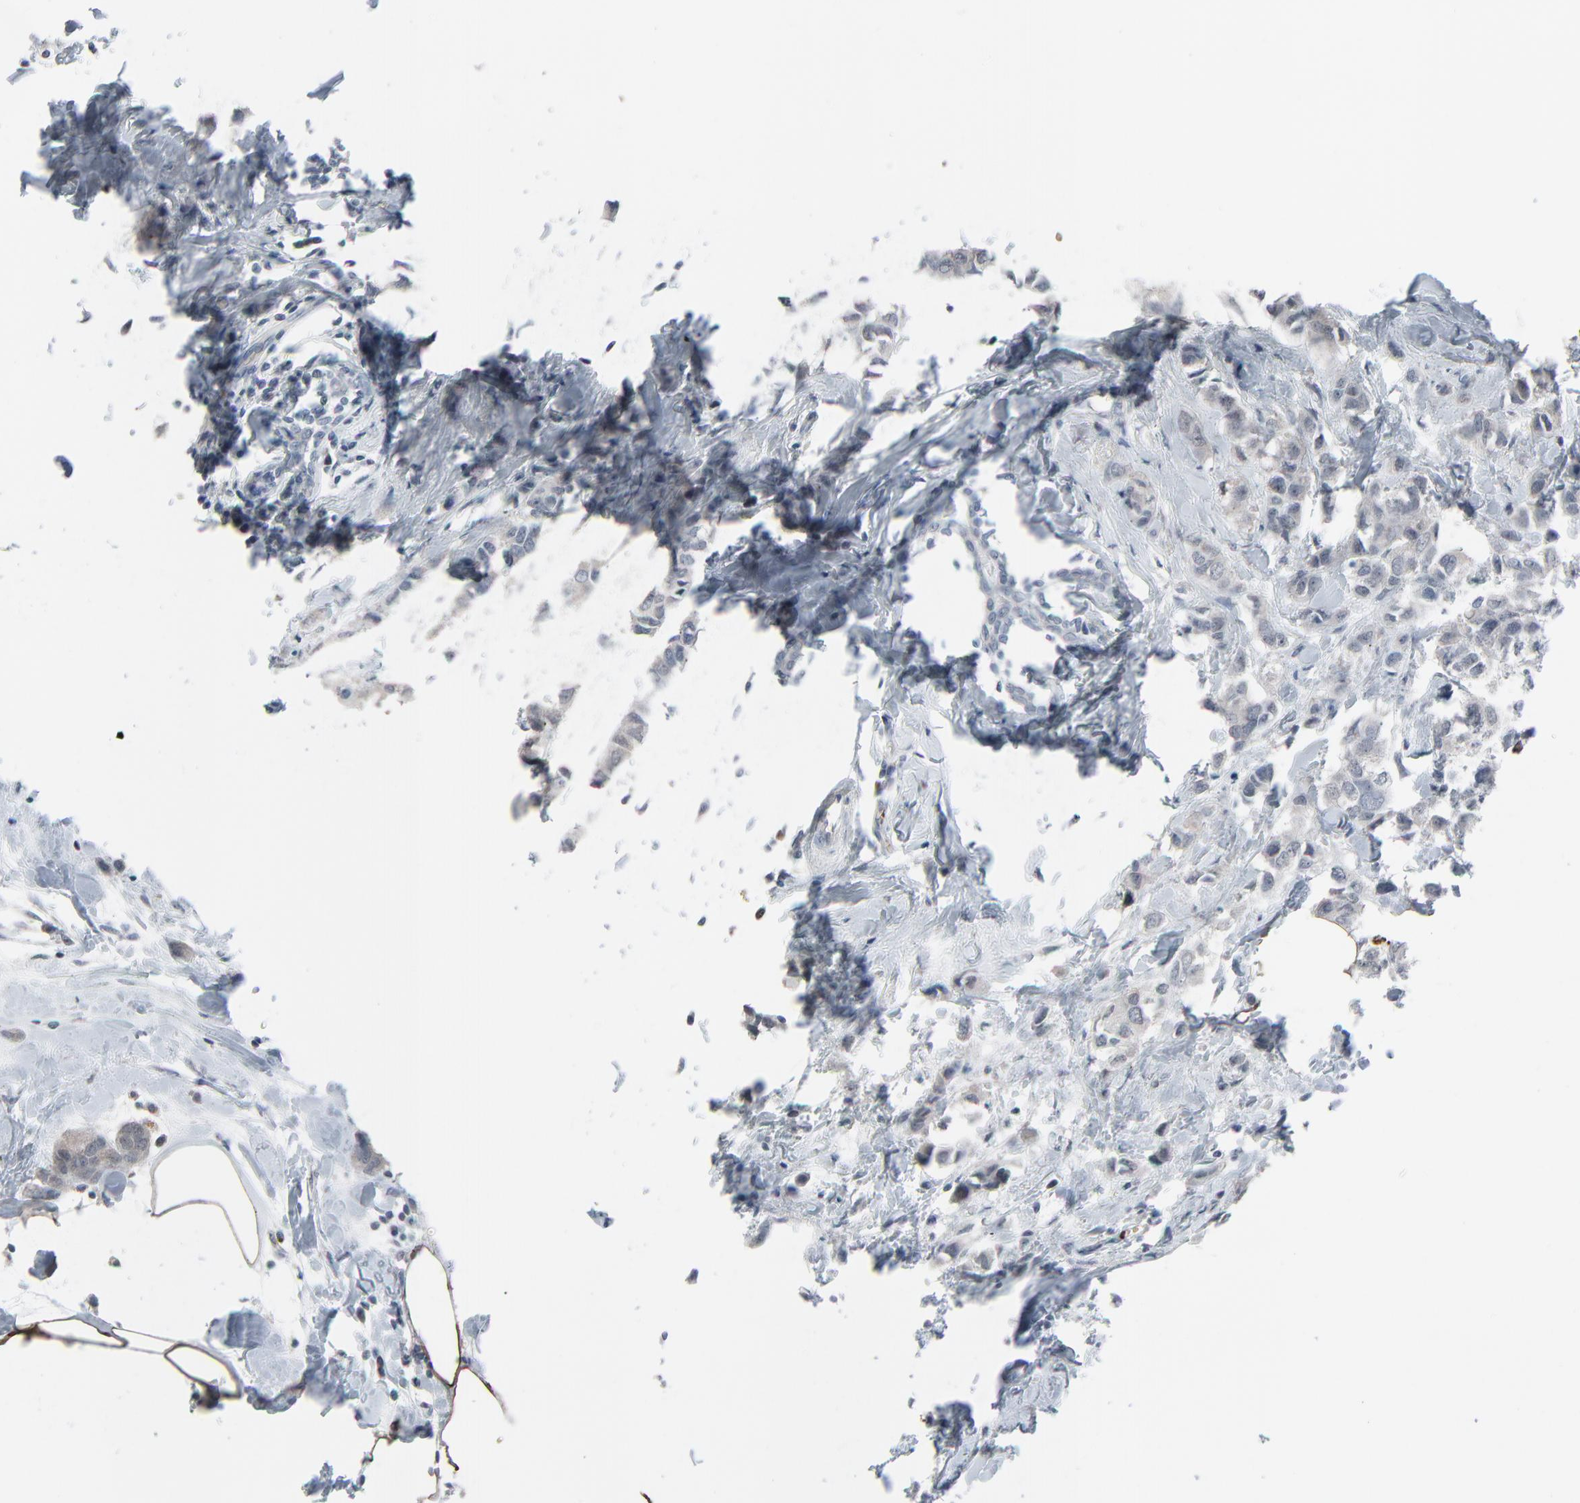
{"staining": {"intensity": "weak", "quantity": ">75%", "location": "cytoplasmic/membranous"}, "tissue": "breast cancer", "cell_type": "Tumor cells", "image_type": "cancer", "snomed": [{"axis": "morphology", "description": "Normal tissue, NOS"}, {"axis": "morphology", "description": "Duct carcinoma"}, {"axis": "topography", "description": "Breast"}], "caption": "Tumor cells demonstrate low levels of weak cytoplasmic/membranous positivity in approximately >75% of cells in human breast cancer (invasive ductal carcinoma). Using DAB (brown) and hematoxylin (blue) stains, captured at high magnification using brightfield microscopy.", "gene": "SAGE1", "patient": {"sex": "female", "age": 50}}